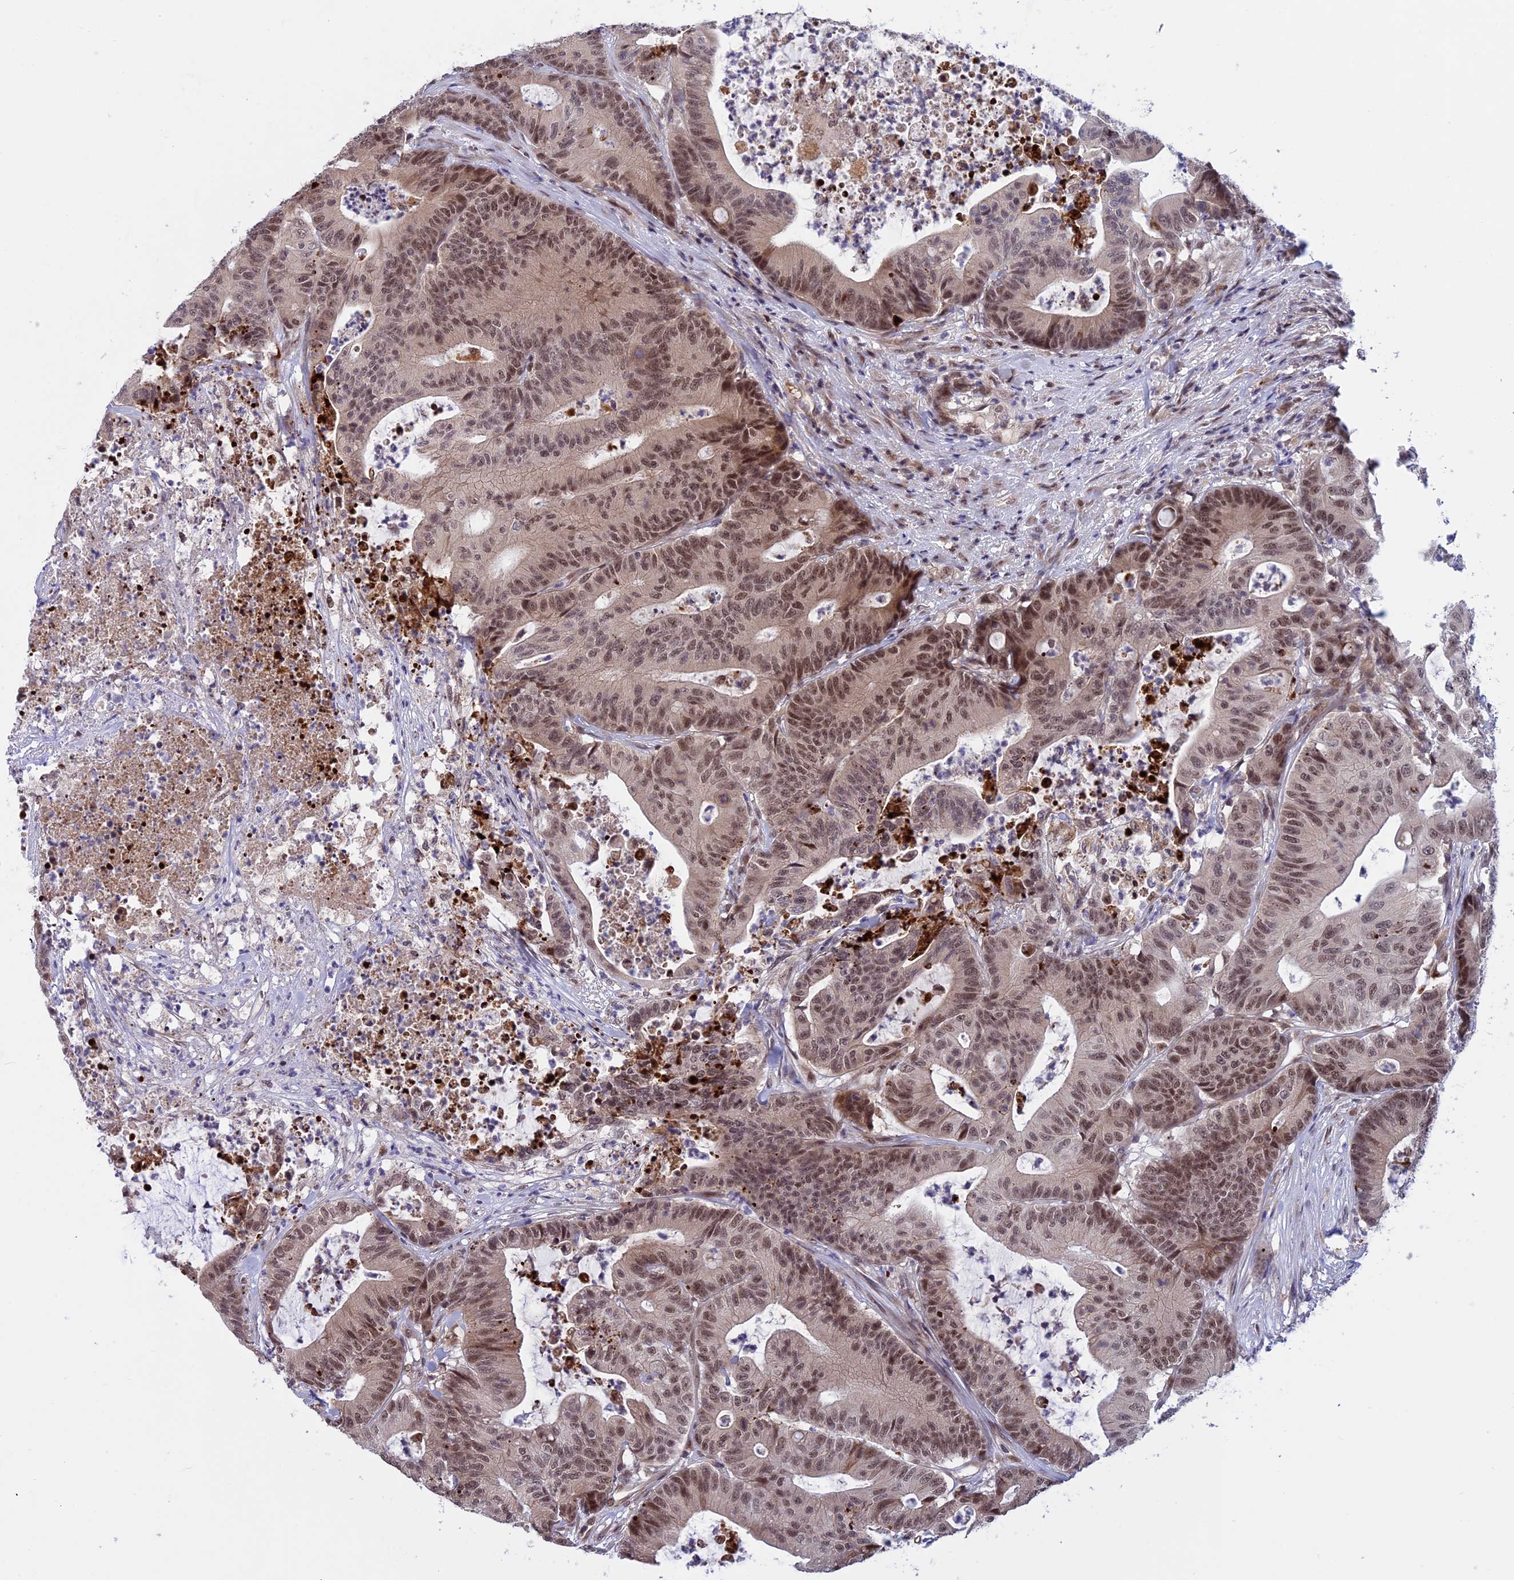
{"staining": {"intensity": "moderate", "quantity": ">75%", "location": "nuclear"}, "tissue": "colorectal cancer", "cell_type": "Tumor cells", "image_type": "cancer", "snomed": [{"axis": "morphology", "description": "Adenocarcinoma, NOS"}, {"axis": "topography", "description": "Colon"}], "caption": "Immunohistochemical staining of human colorectal adenocarcinoma displays medium levels of moderate nuclear protein expression in about >75% of tumor cells.", "gene": "POLR2C", "patient": {"sex": "female", "age": 84}}